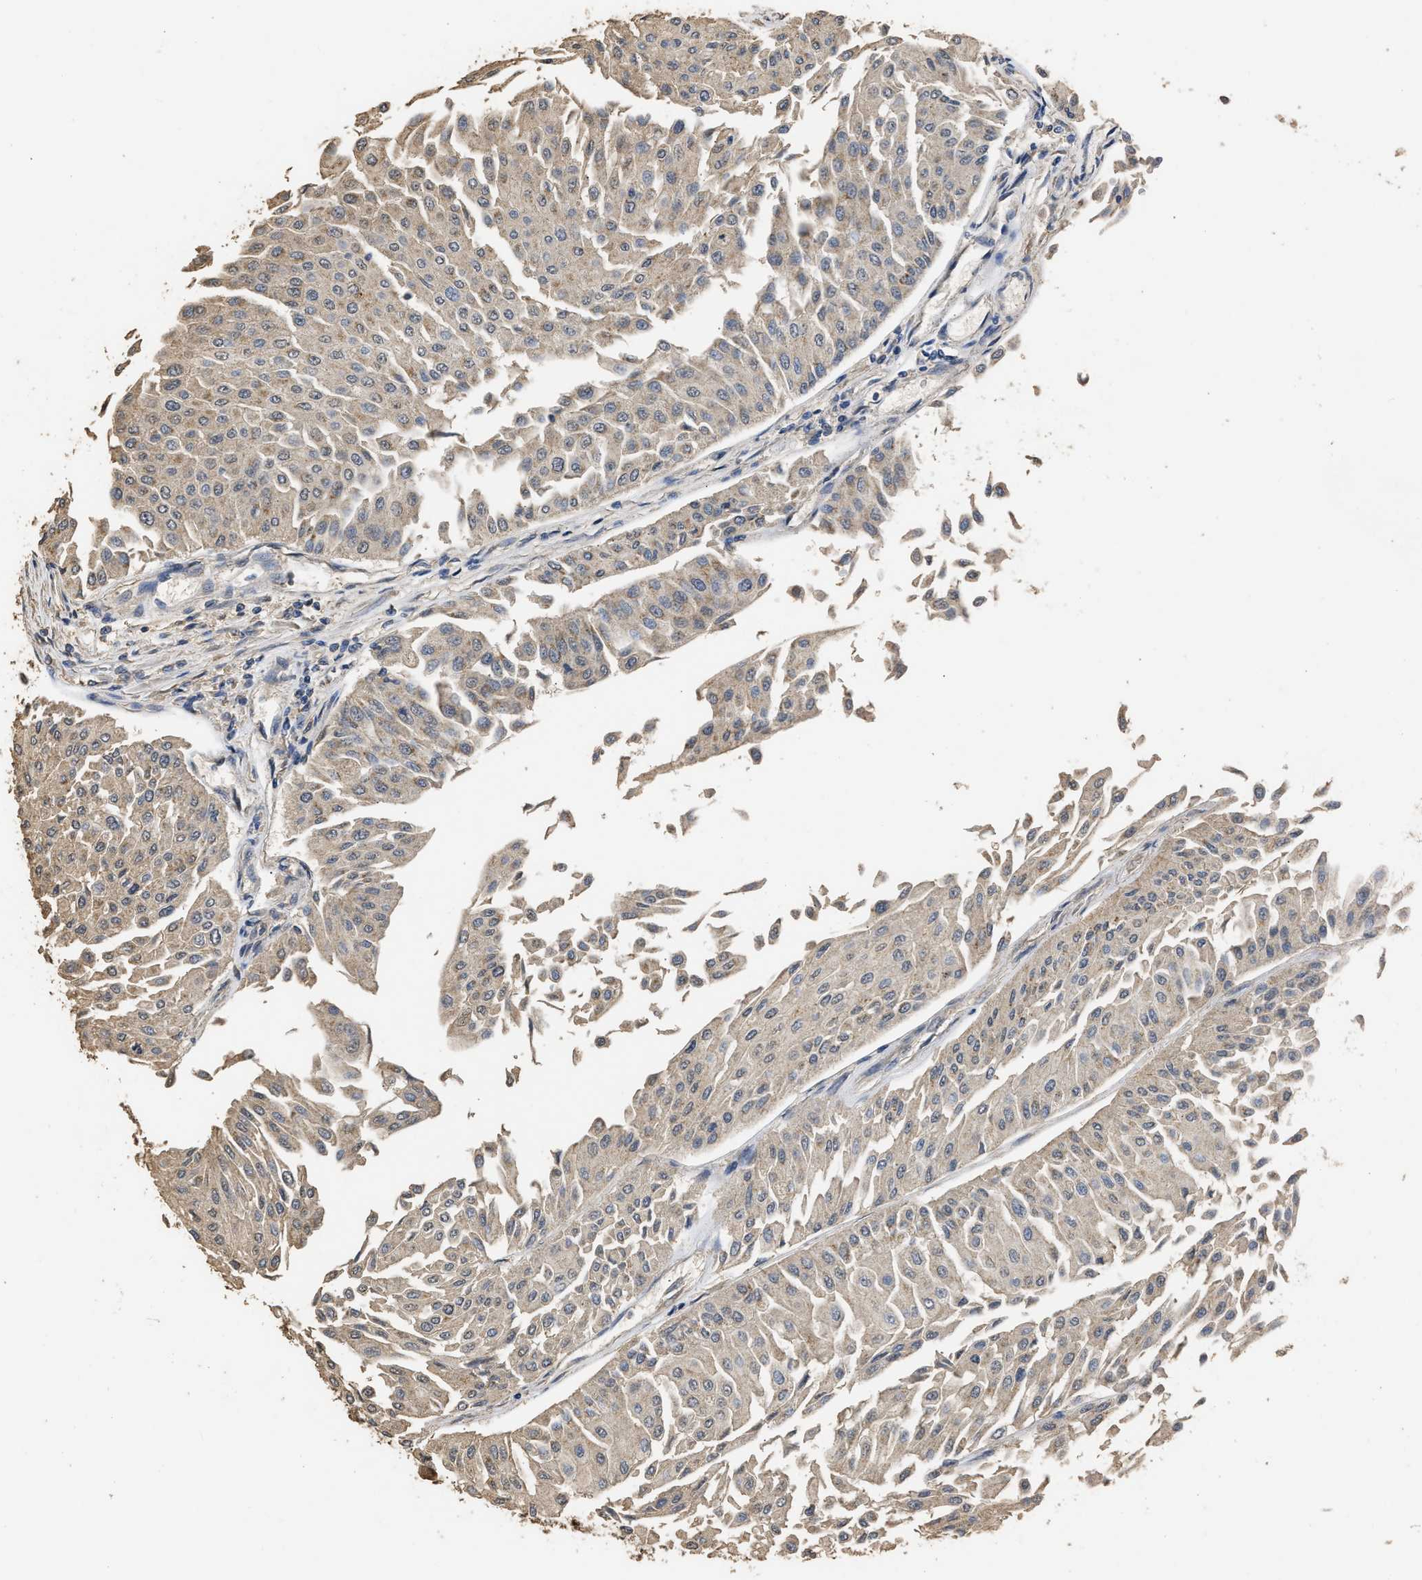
{"staining": {"intensity": "weak", "quantity": ">75%", "location": "cytoplasmic/membranous"}, "tissue": "urothelial cancer", "cell_type": "Tumor cells", "image_type": "cancer", "snomed": [{"axis": "morphology", "description": "Urothelial carcinoma, Low grade"}, {"axis": "topography", "description": "Urinary bladder"}], "caption": "Low-grade urothelial carcinoma stained for a protein reveals weak cytoplasmic/membranous positivity in tumor cells. Nuclei are stained in blue.", "gene": "SPINT2", "patient": {"sex": "male", "age": 67}}